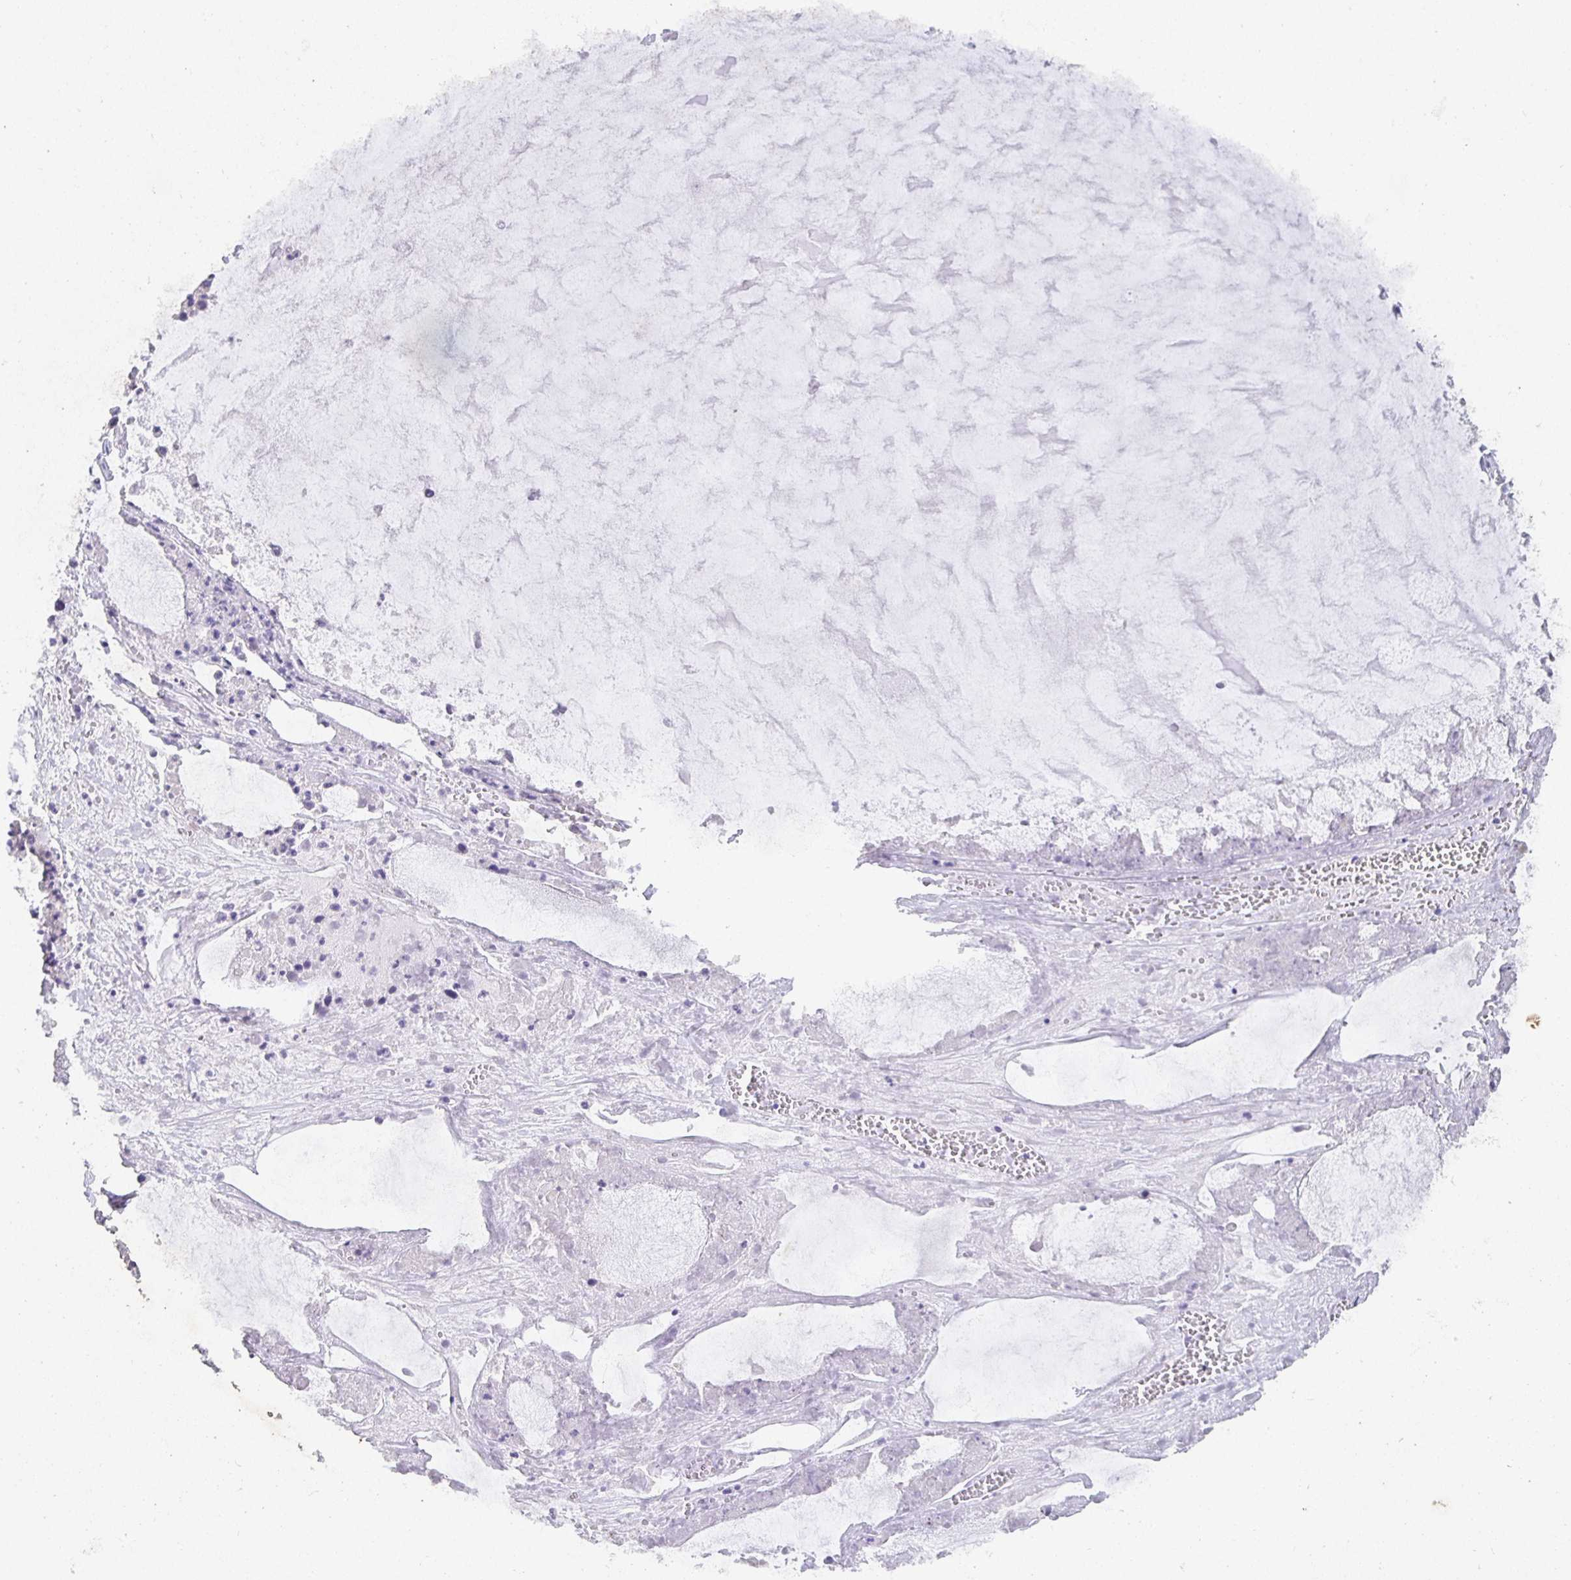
{"staining": {"intensity": "moderate", "quantity": "<25%", "location": "nuclear"}, "tissue": "ovarian cancer", "cell_type": "Tumor cells", "image_type": "cancer", "snomed": [{"axis": "morphology", "description": "Cystadenocarcinoma, mucinous, NOS"}, {"axis": "topography", "description": "Ovary"}], "caption": "Tumor cells display low levels of moderate nuclear positivity in about <25% of cells in ovarian cancer (mucinous cystadenocarcinoma). The staining was performed using DAB, with brown indicating positive protein expression. Nuclei are stained blue with hematoxylin.", "gene": "SATB1", "patient": {"sex": "female", "age": 63}}